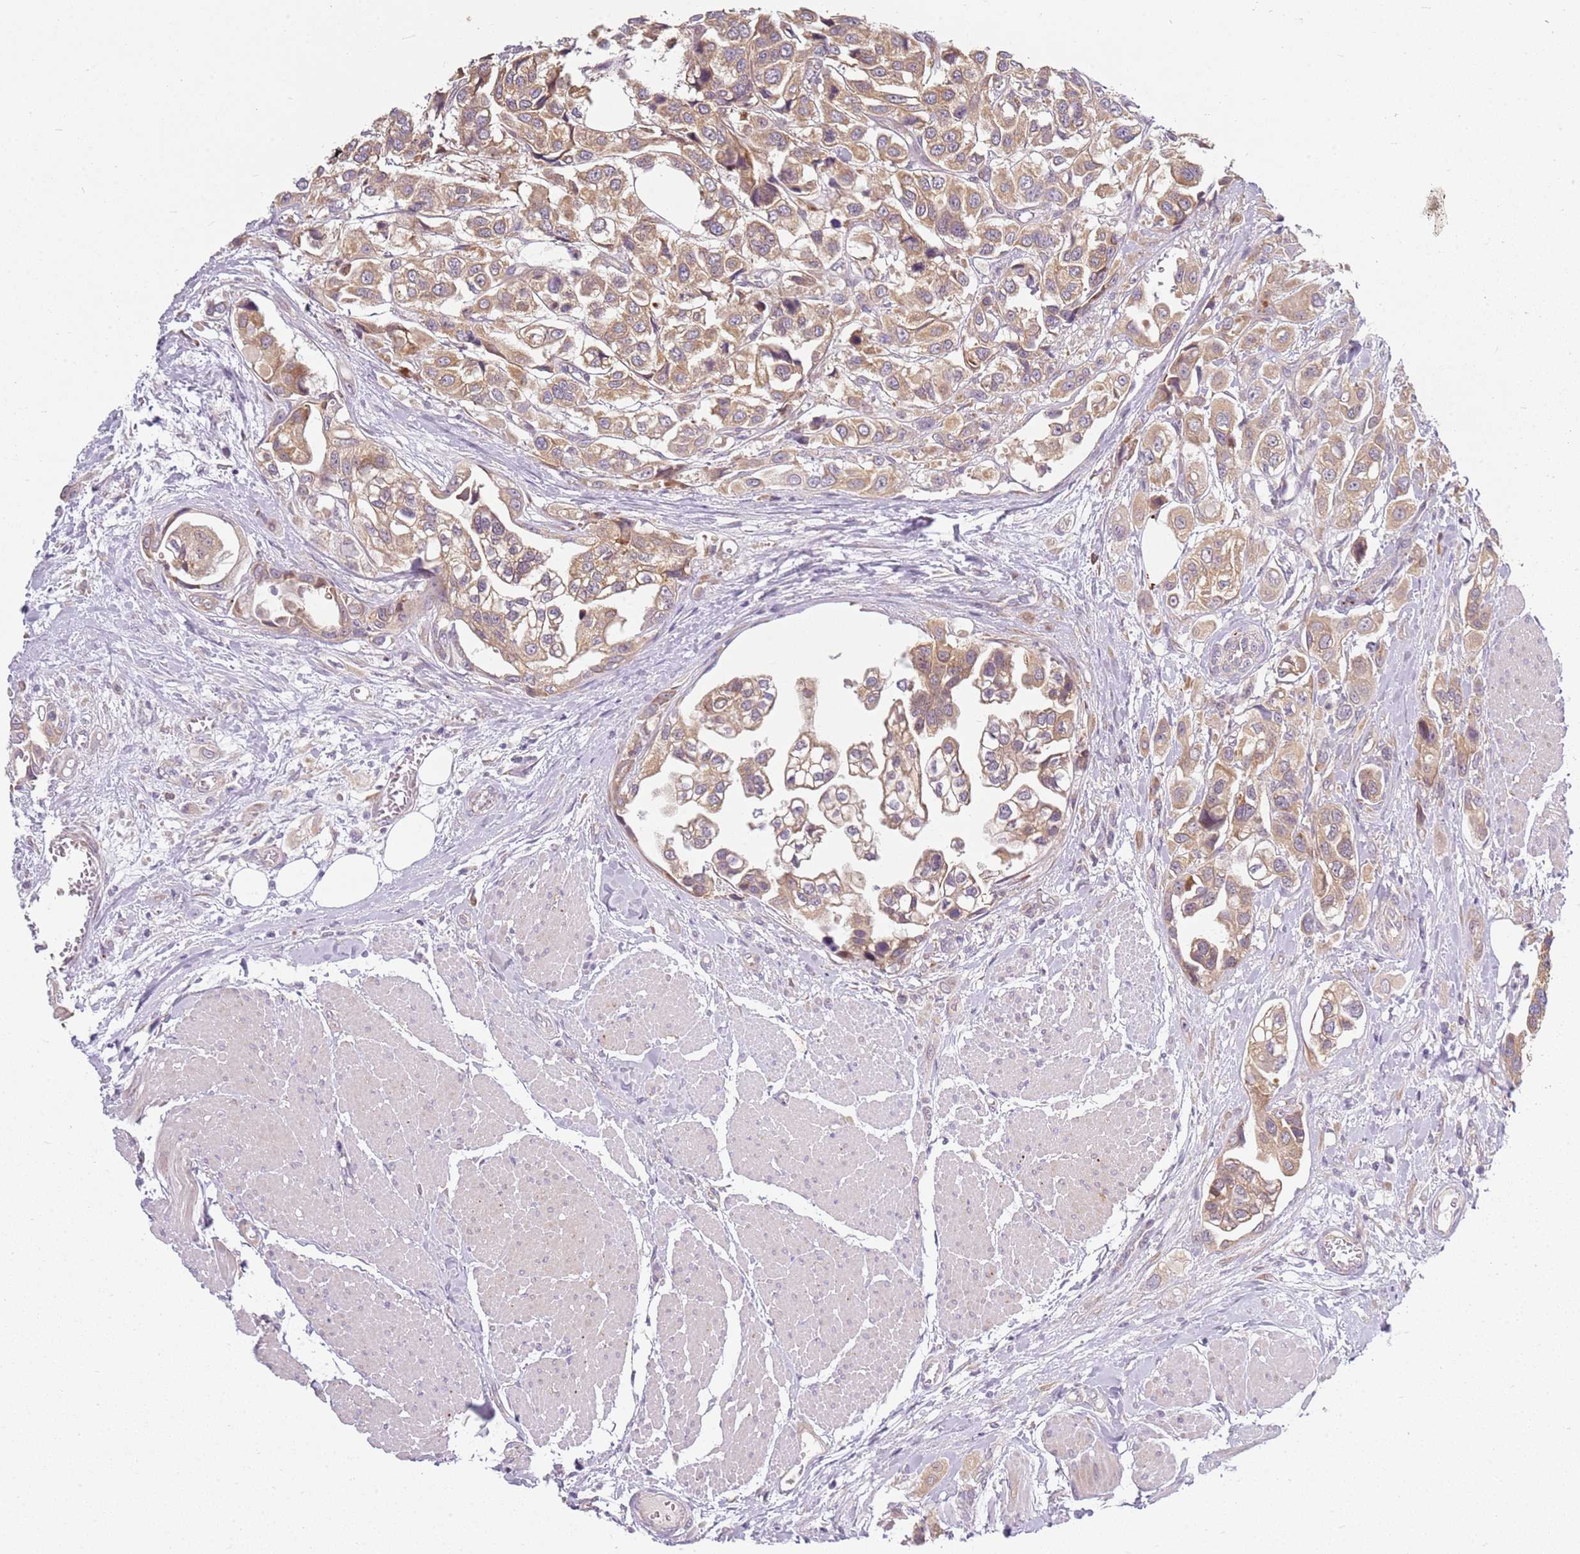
{"staining": {"intensity": "moderate", "quantity": ">75%", "location": "cytoplasmic/membranous"}, "tissue": "urothelial cancer", "cell_type": "Tumor cells", "image_type": "cancer", "snomed": [{"axis": "morphology", "description": "Urothelial carcinoma, High grade"}, {"axis": "topography", "description": "Urinary bladder"}], "caption": "Urothelial cancer stained with DAB IHC displays medium levels of moderate cytoplasmic/membranous staining in approximately >75% of tumor cells. The staining is performed using DAB (3,3'-diaminobenzidine) brown chromogen to label protein expression. The nuclei are counter-stained blue using hematoxylin.", "gene": "RPS28", "patient": {"sex": "male", "age": 67}}